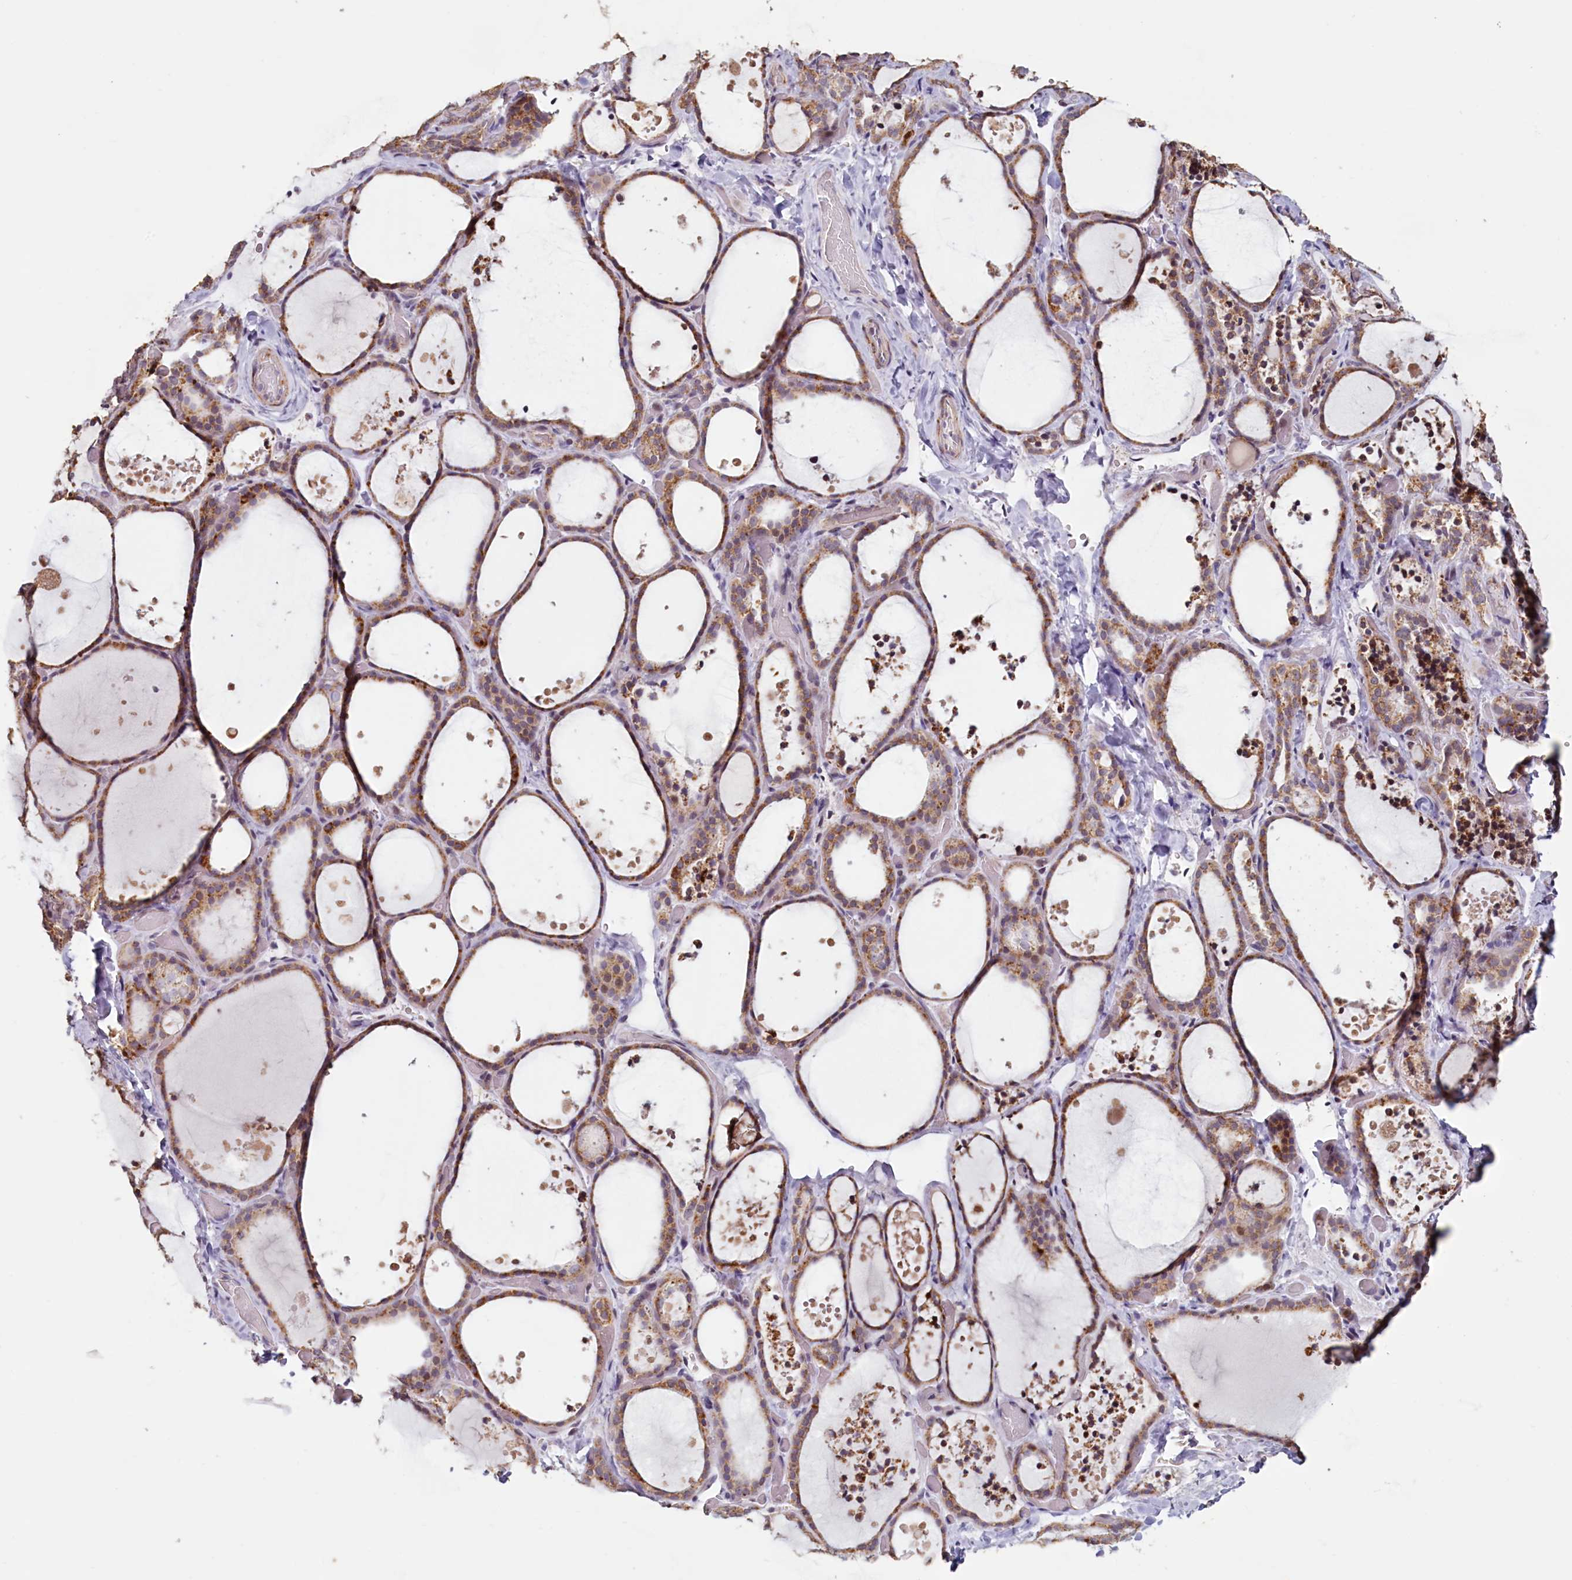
{"staining": {"intensity": "moderate", "quantity": ">75%", "location": "cytoplasmic/membranous"}, "tissue": "thyroid gland", "cell_type": "Glandular cells", "image_type": "normal", "snomed": [{"axis": "morphology", "description": "Normal tissue, NOS"}, {"axis": "topography", "description": "Thyroid gland"}], "caption": "Glandular cells exhibit medium levels of moderate cytoplasmic/membranous staining in about >75% of cells in unremarkable human thyroid gland. (DAB IHC, brown staining for protein, blue staining for nuclei).", "gene": "PDE6D", "patient": {"sex": "female", "age": 44}}